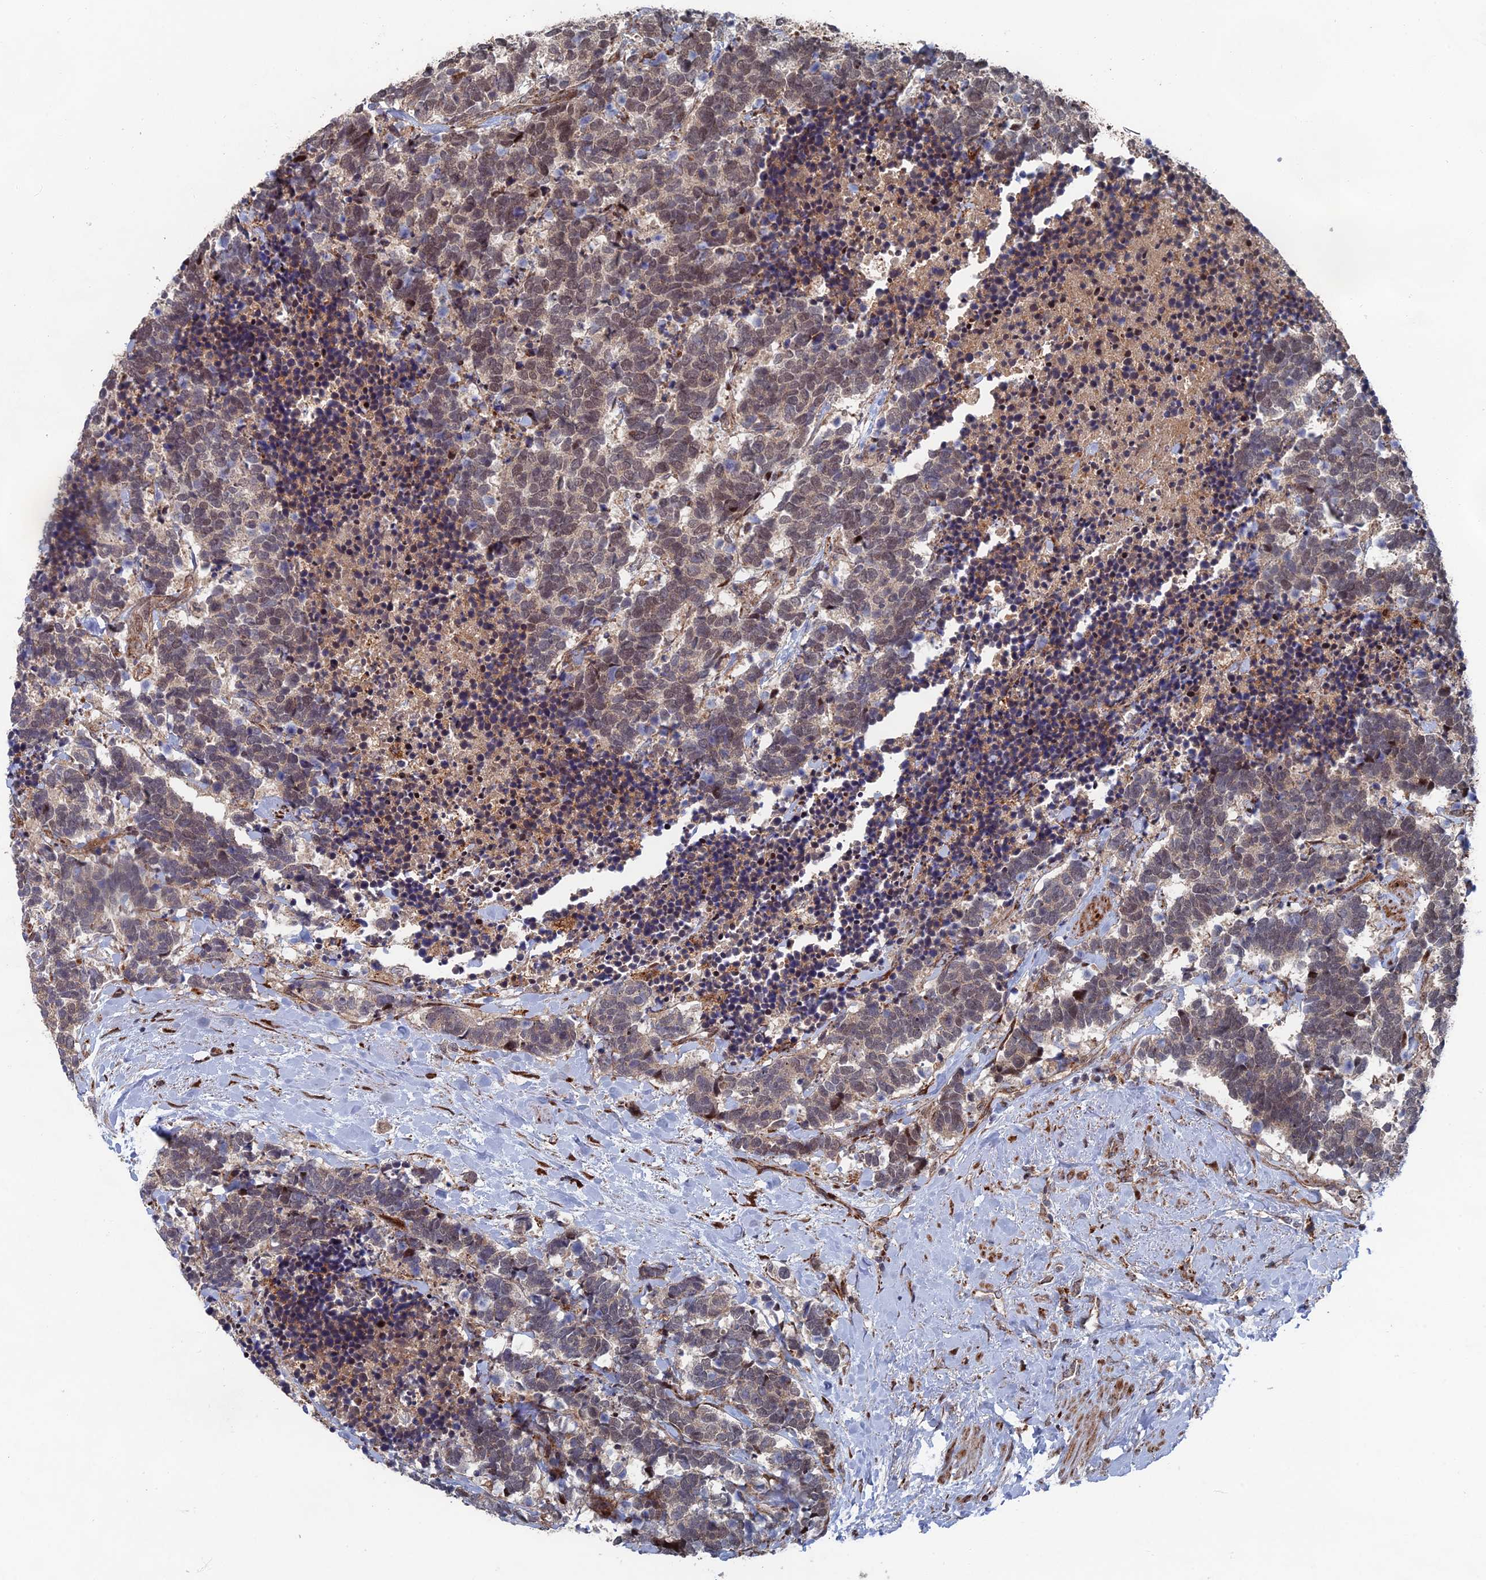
{"staining": {"intensity": "weak", "quantity": "<25%", "location": "cytoplasmic/membranous,nuclear"}, "tissue": "carcinoid", "cell_type": "Tumor cells", "image_type": "cancer", "snomed": [{"axis": "morphology", "description": "Carcinoma, NOS"}, {"axis": "morphology", "description": "Carcinoid, malignant, NOS"}, {"axis": "topography", "description": "Prostate"}], "caption": "Human carcinoid stained for a protein using immunohistochemistry displays no positivity in tumor cells.", "gene": "GTF2IRD1", "patient": {"sex": "male", "age": 57}}